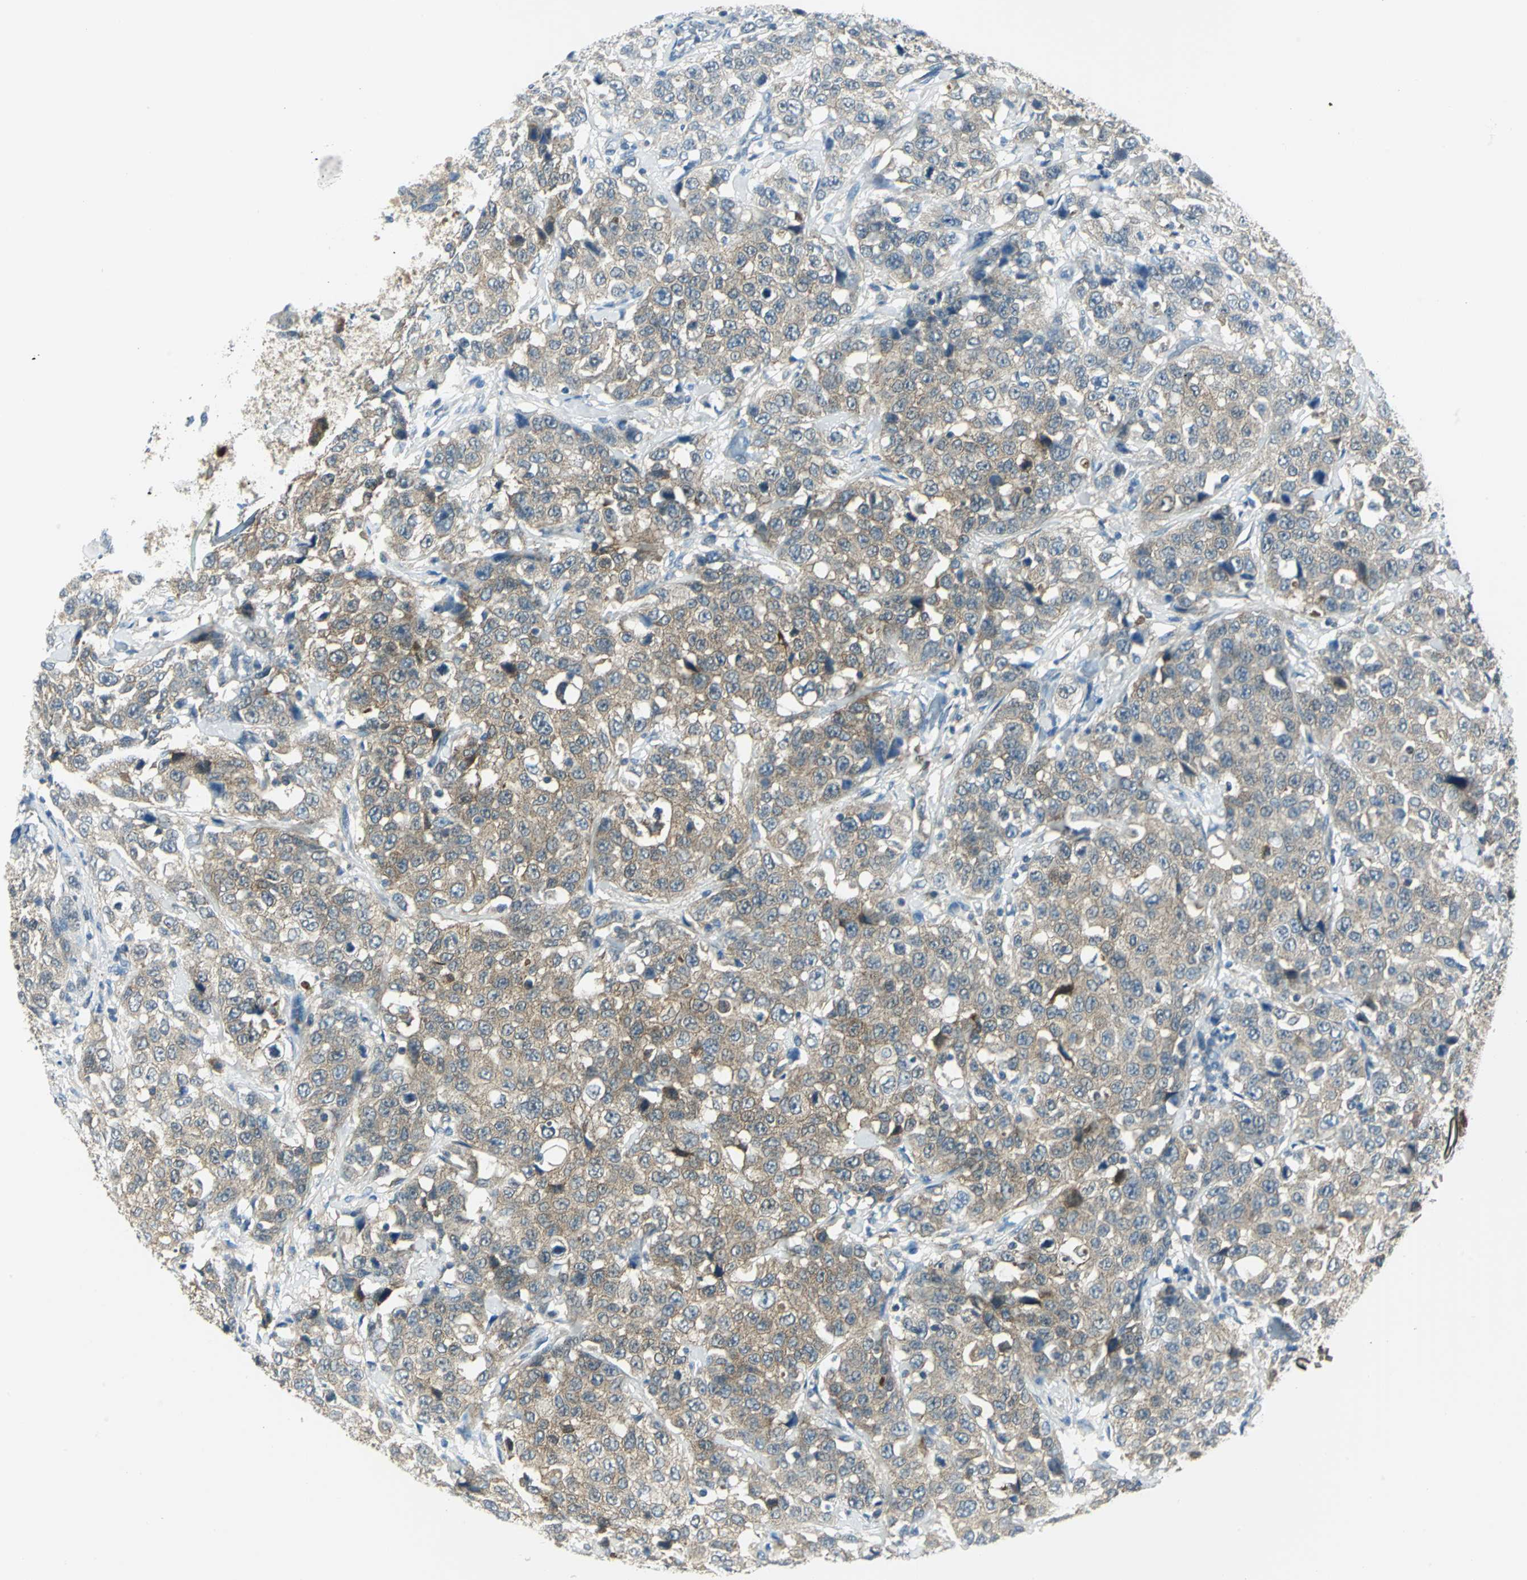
{"staining": {"intensity": "weak", "quantity": ">75%", "location": "cytoplasmic/membranous"}, "tissue": "stomach cancer", "cell_type": "Tumor cells", "image_type": "cancer", "snomed": [{"axis": "morphology", "description": "Normal tissue, NOS"}, {"axis": "morphology", "description": "Adenocarcinoma, NOS"}, {"axis": "topography", "description": "Stomach"}], "caption": "This is a histology image of immunohistochemistry (IHC) staining of stomach cancer, which shows weak positivity in the cytoplasmic/membranous of tumor cells.", "gene": "ALDOA", "patient": {"sex": "male", "age": 48}}